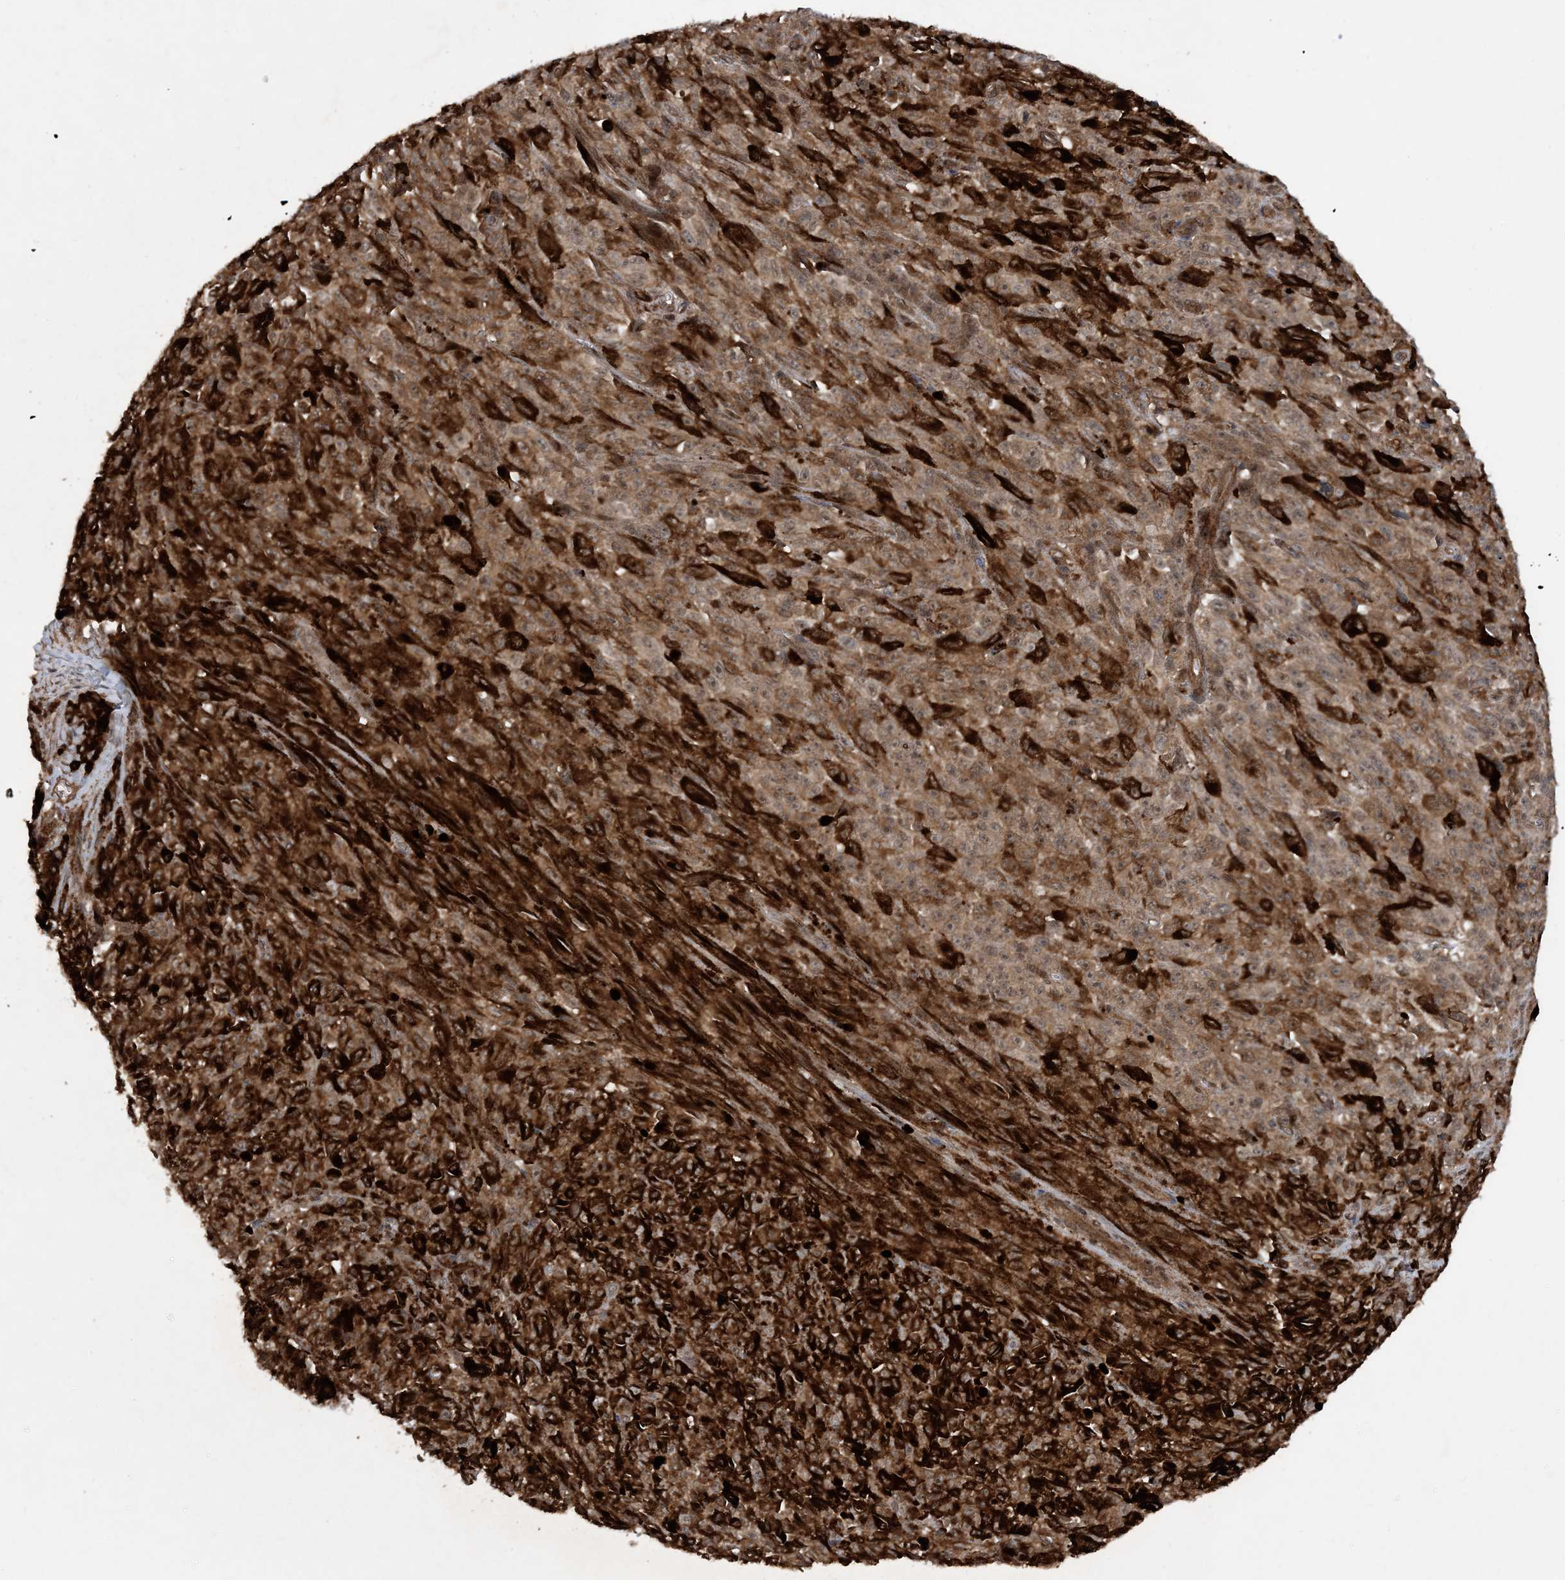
{"staining": {"intensity": "strong", "quantity": ">75%", "location": "cytoplasmic/membranous"}, "tissue": "melanoma", "cell_type": "Tumor cells", "image_type": "cancer", "snomed": [{"axis": "morphology", "description": "Malignant melanoma, NOS"}, {"axis": "topography", "description": "Skin"}], "caption": "IHC staining of melanoma, which reveals high levels of strong cytoplasmic/membranous expression in about >75% of tumor cells indicating strong cytoplasmic/membranous protein staining. The staining was performed using DAB (3,3'-diaminobenzidine) (brown) for protein detection and nuclei were counterstained in hematoxylin (blue).", "gene": "HEMK1", "patient": {"sex": "female", "age": 82}}